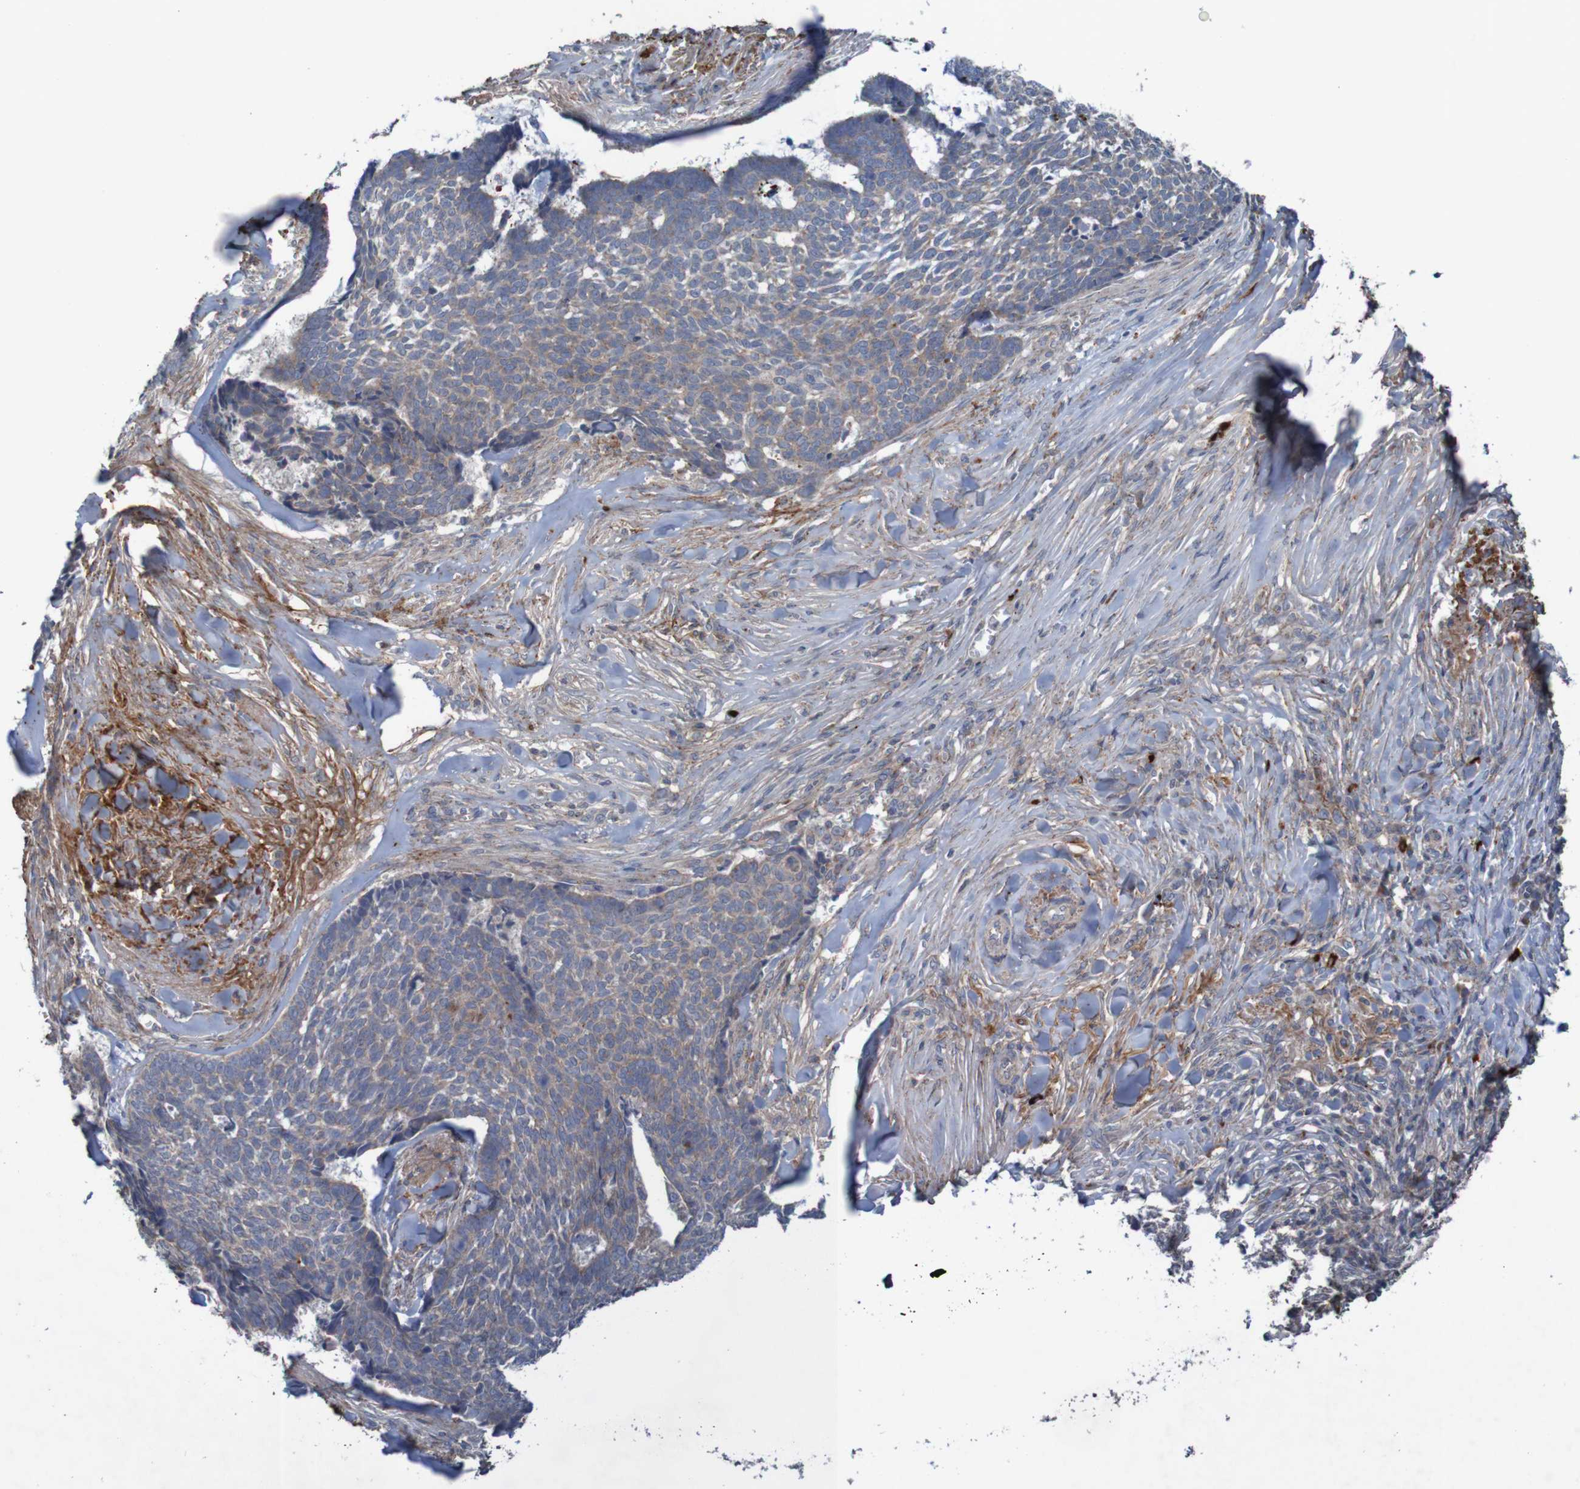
{"staining": {"intensity": "weak", "quantity": ">75%", "location": "cytoplasmic/membranous"}, "tissue": "skin cancer", "cell_type": "Tumor cells", "image_type": "cancer", "snomed": [{"axis": "morphology", "description": "Basal cell carcinoma"}, {"axis": "topography", "description": "Skin"}], "caption": "IHC of human skin basal cell carcinoma exhibits low levels of weak cytoplasmic/membranous expression in approximately >75% of tumor cells. The staining was performed using DAB (3,3'-diaminobenzidine), with brown indicating positive protein expression. Nuclei are stained blue with hematoxylin.", "gene": "ANGPT4", "patient": {"sex": "male", "age": 84}}